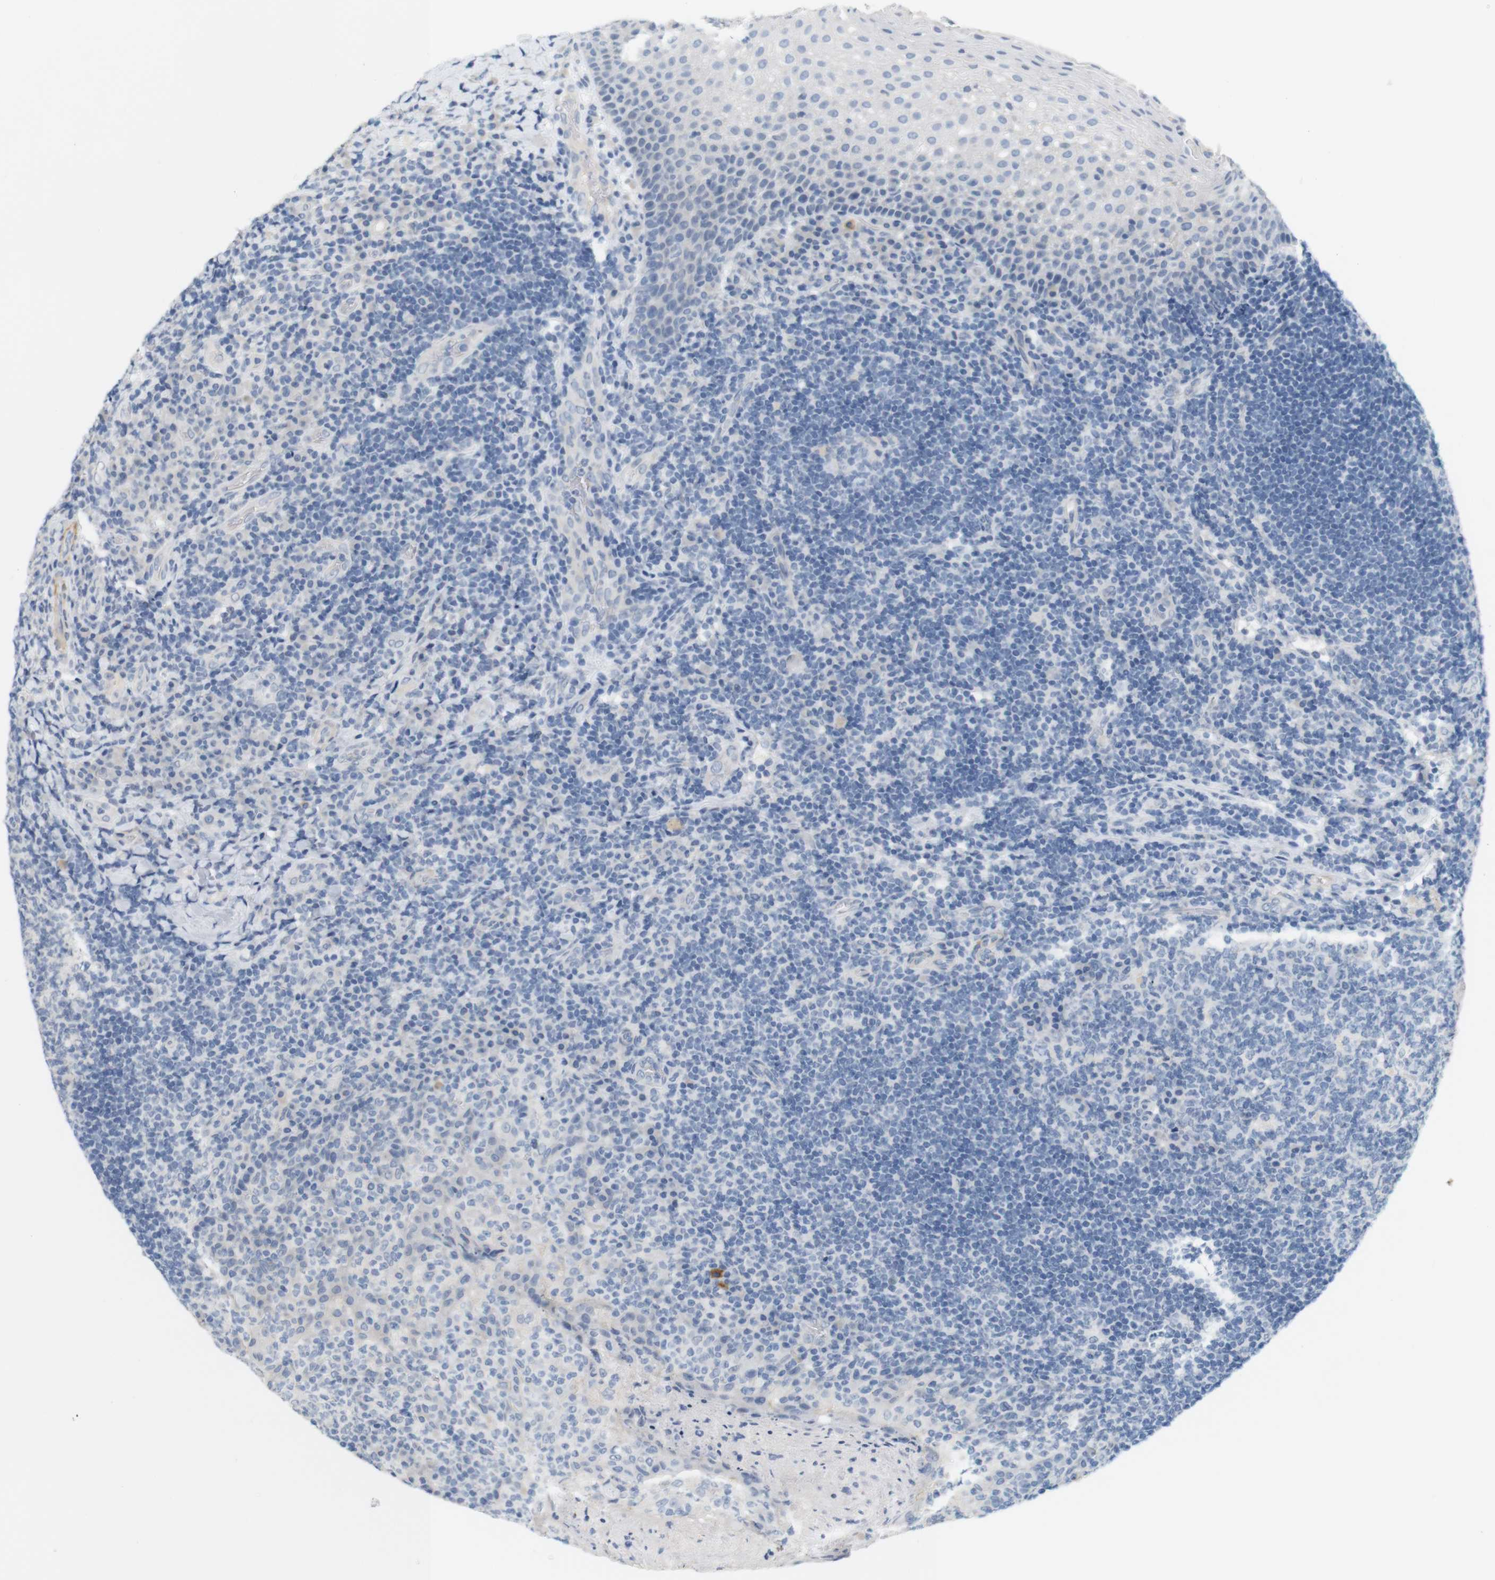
{"staining": {"intensity": "negative", "quantity": "none", "location": "none"}, "tissue": "tonsil", "cell_type": "Germinal center cells", "image_type": "normal", "snomed": [{"axis": "morphology", "description": "Normal tissue, NOS"}, {"axis": "topography", "description": "Tonsil"}], "caption": "Germinal center cells are negative for protein expression in benign human tonsil. (Immunohistochemistry, brightfield microscopy, high magnification).", "gene": "HRH2", "patient": {"sex": "male", "age": 17}}